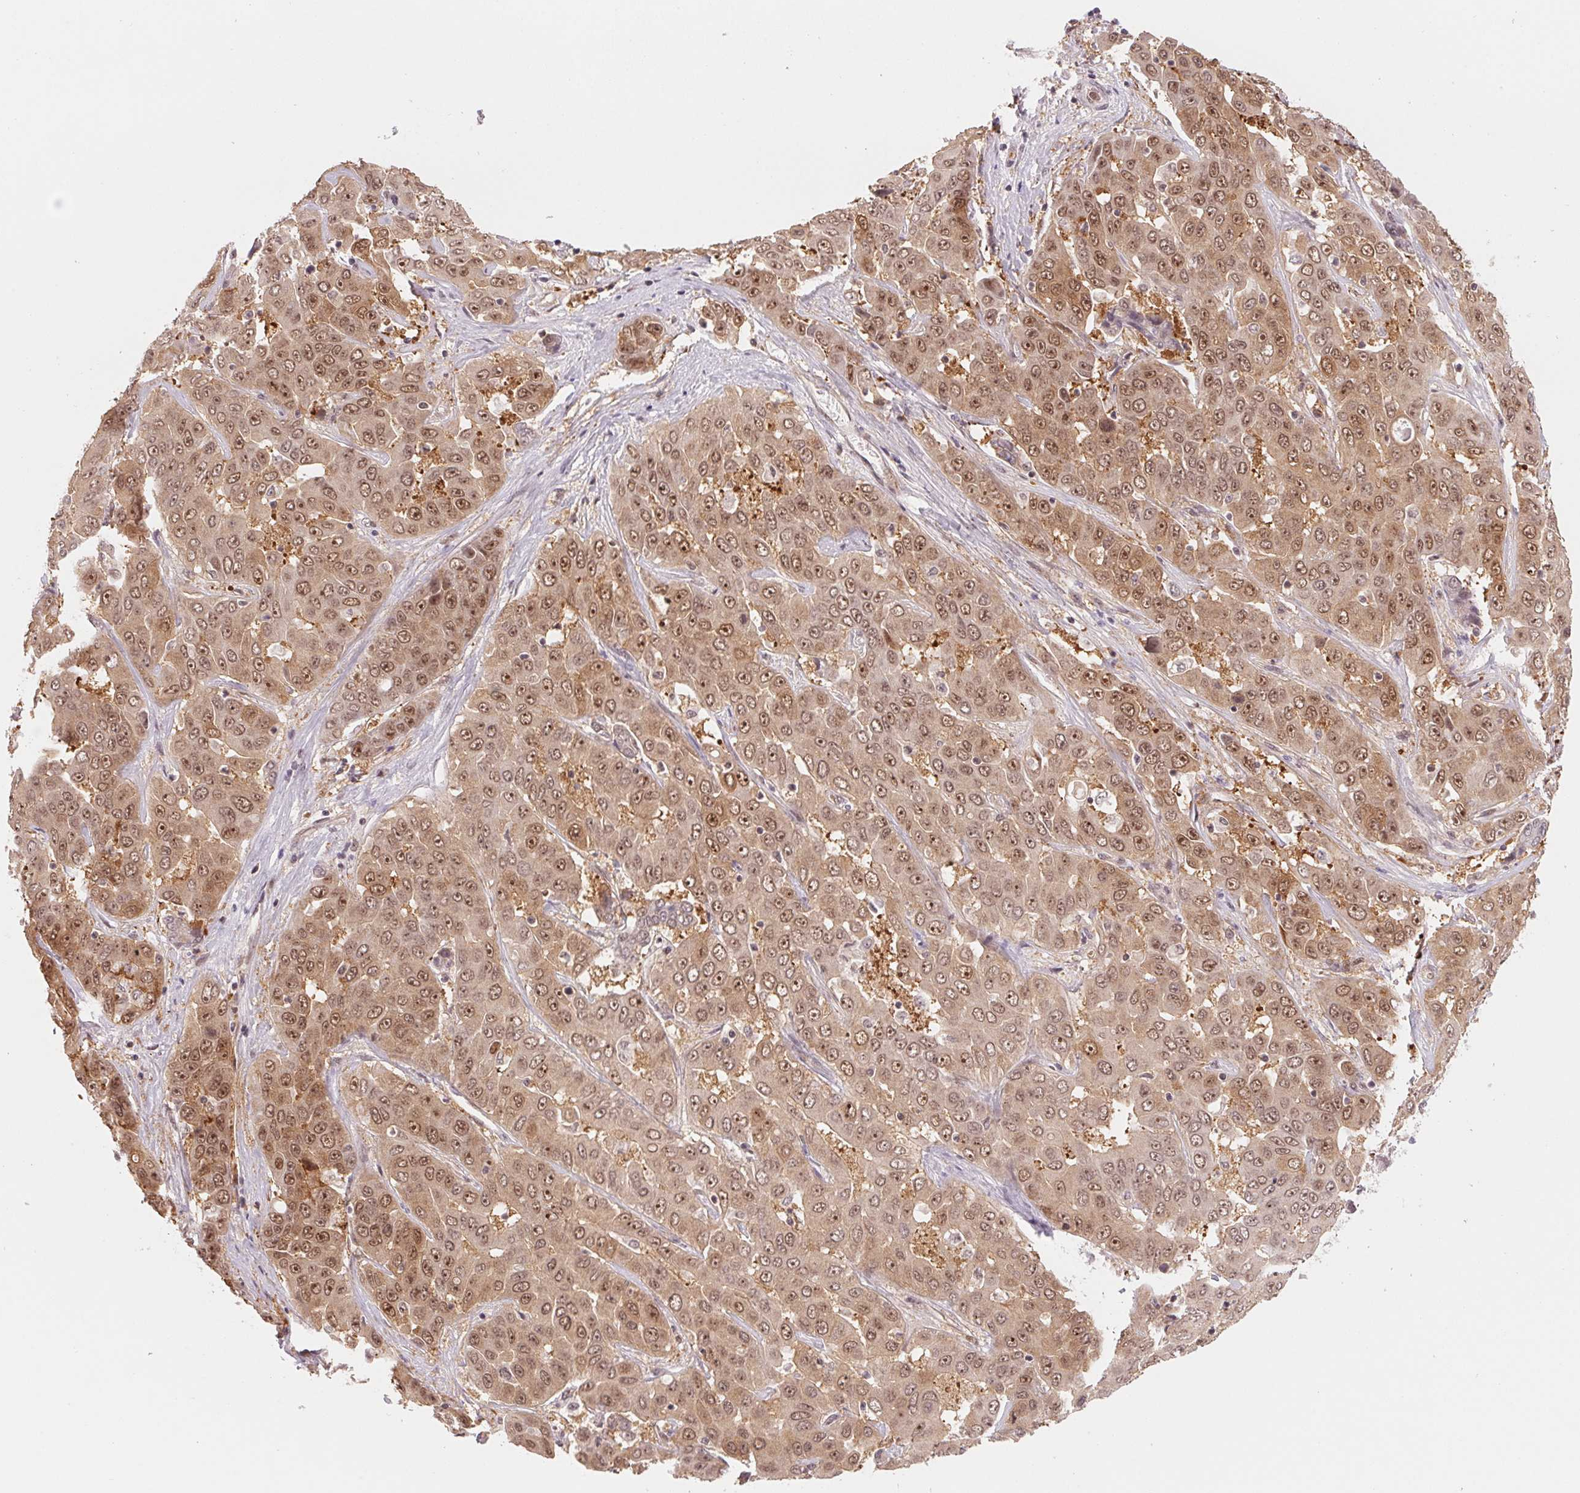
{"staining": {"intensity": "moderate", "quantity": ">75%", "location": "cytoplasmic/membranous,nuclear"}, "tissue": "liver cancer", "cell_type": "Tumor cells", "image_type": "cancer", "snomed": [{"axis": "morphology", "description": "Cholangiocarcinoma"}, {"axis": "topography", "description": "Liver"}], "caption": "Protein analysis of cholangiocarcinoma (liver) tissue displays moderate cytoplasmic/membranous and nuclear positivity in about >75% of tumor cells.", "gene": "DNAJB6", "patient": {"sex": "female", "age": 52}}